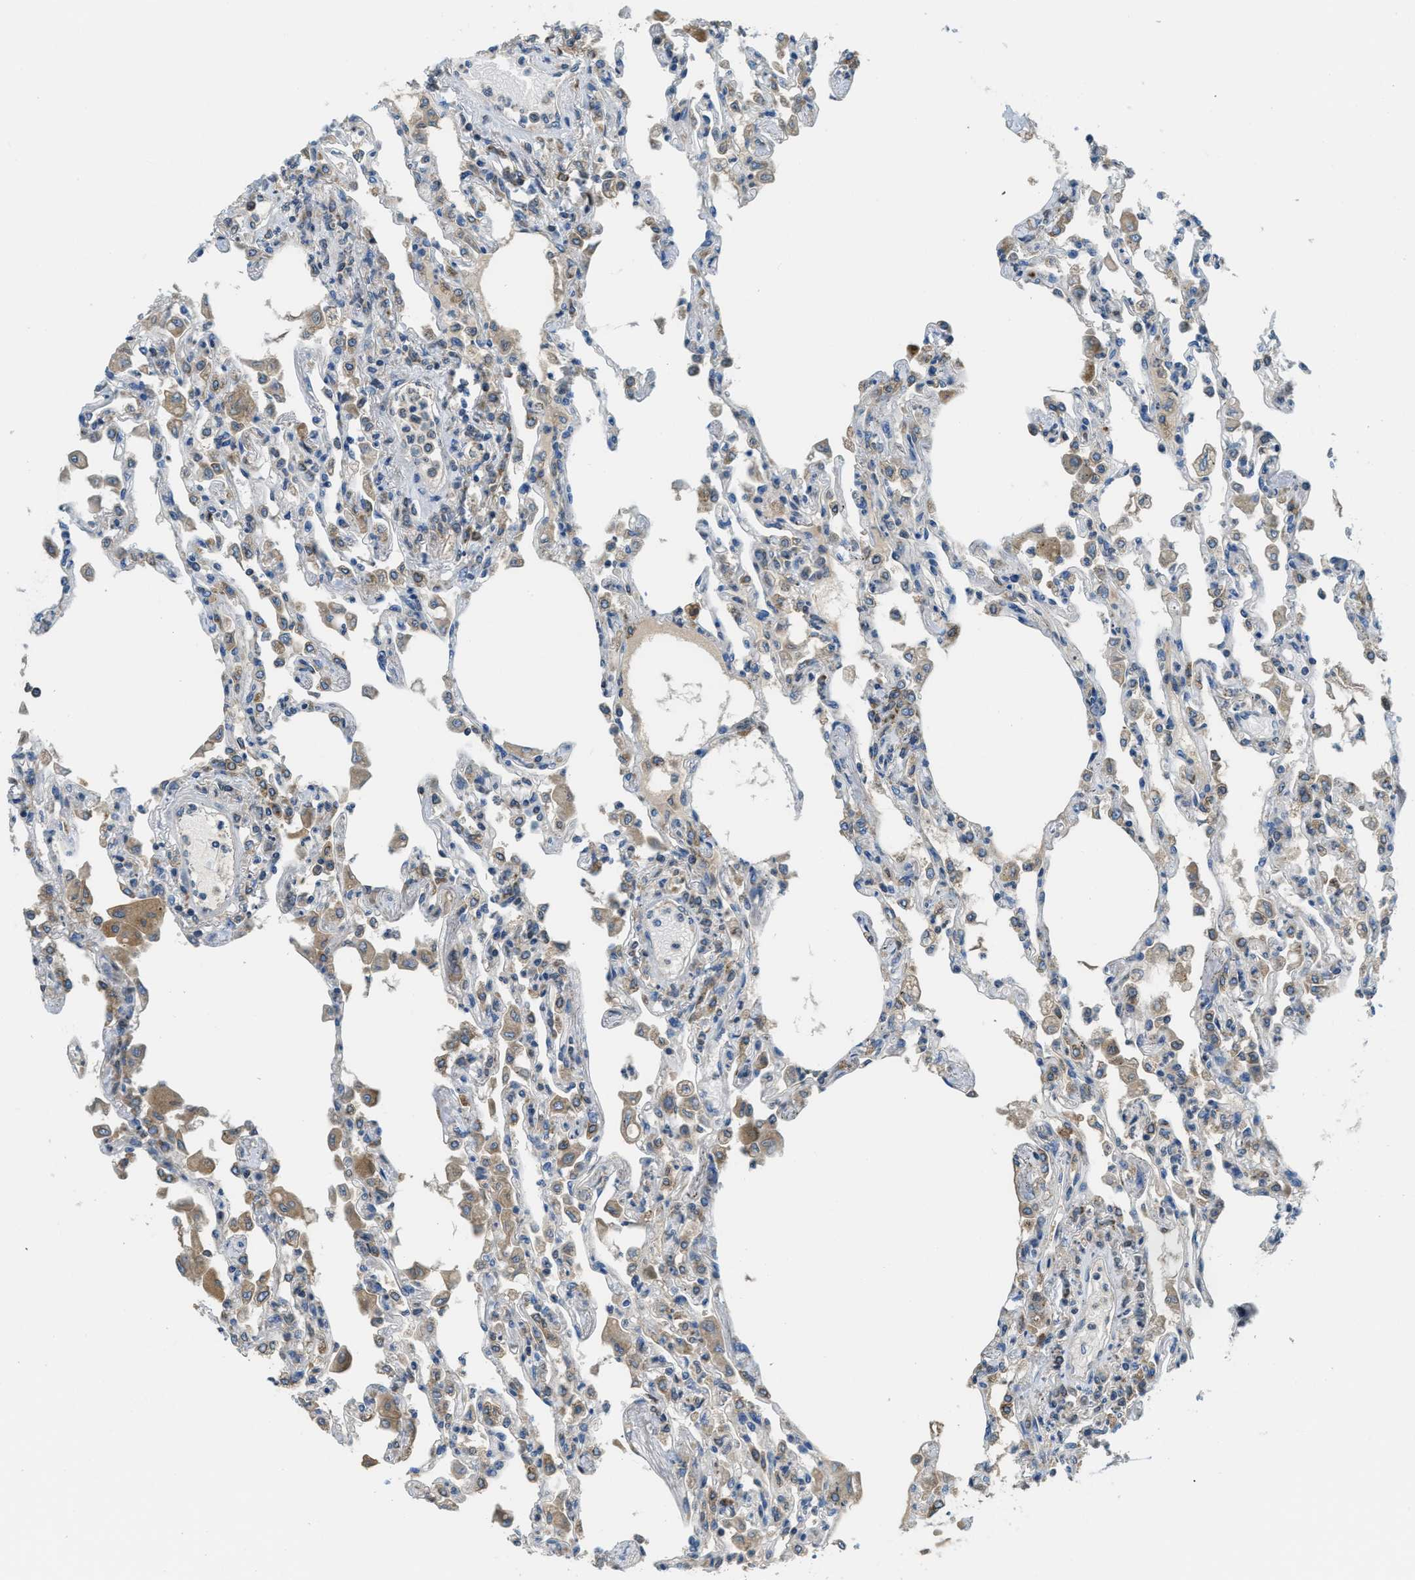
{"staining": {"intensity": "negative", "quantity": "none", "location": "none"}, "tissue": "lung", "cell_type": "Alveolar cells", "image_type": "normal", "snomed": [{"axis": "morphology", "description": "Normal tissue, NOS"}, {"axis": "topography", "description": "Bronchus"}, {"axis": "topography", "description": "Lung"}], "caption": "This is an immunohistochemistry (IHC) image of unremarkable human lung. There is no staining in alveolar cells.", "gene": "SSR1", "patient": {"sex": "female", "age": 49}}